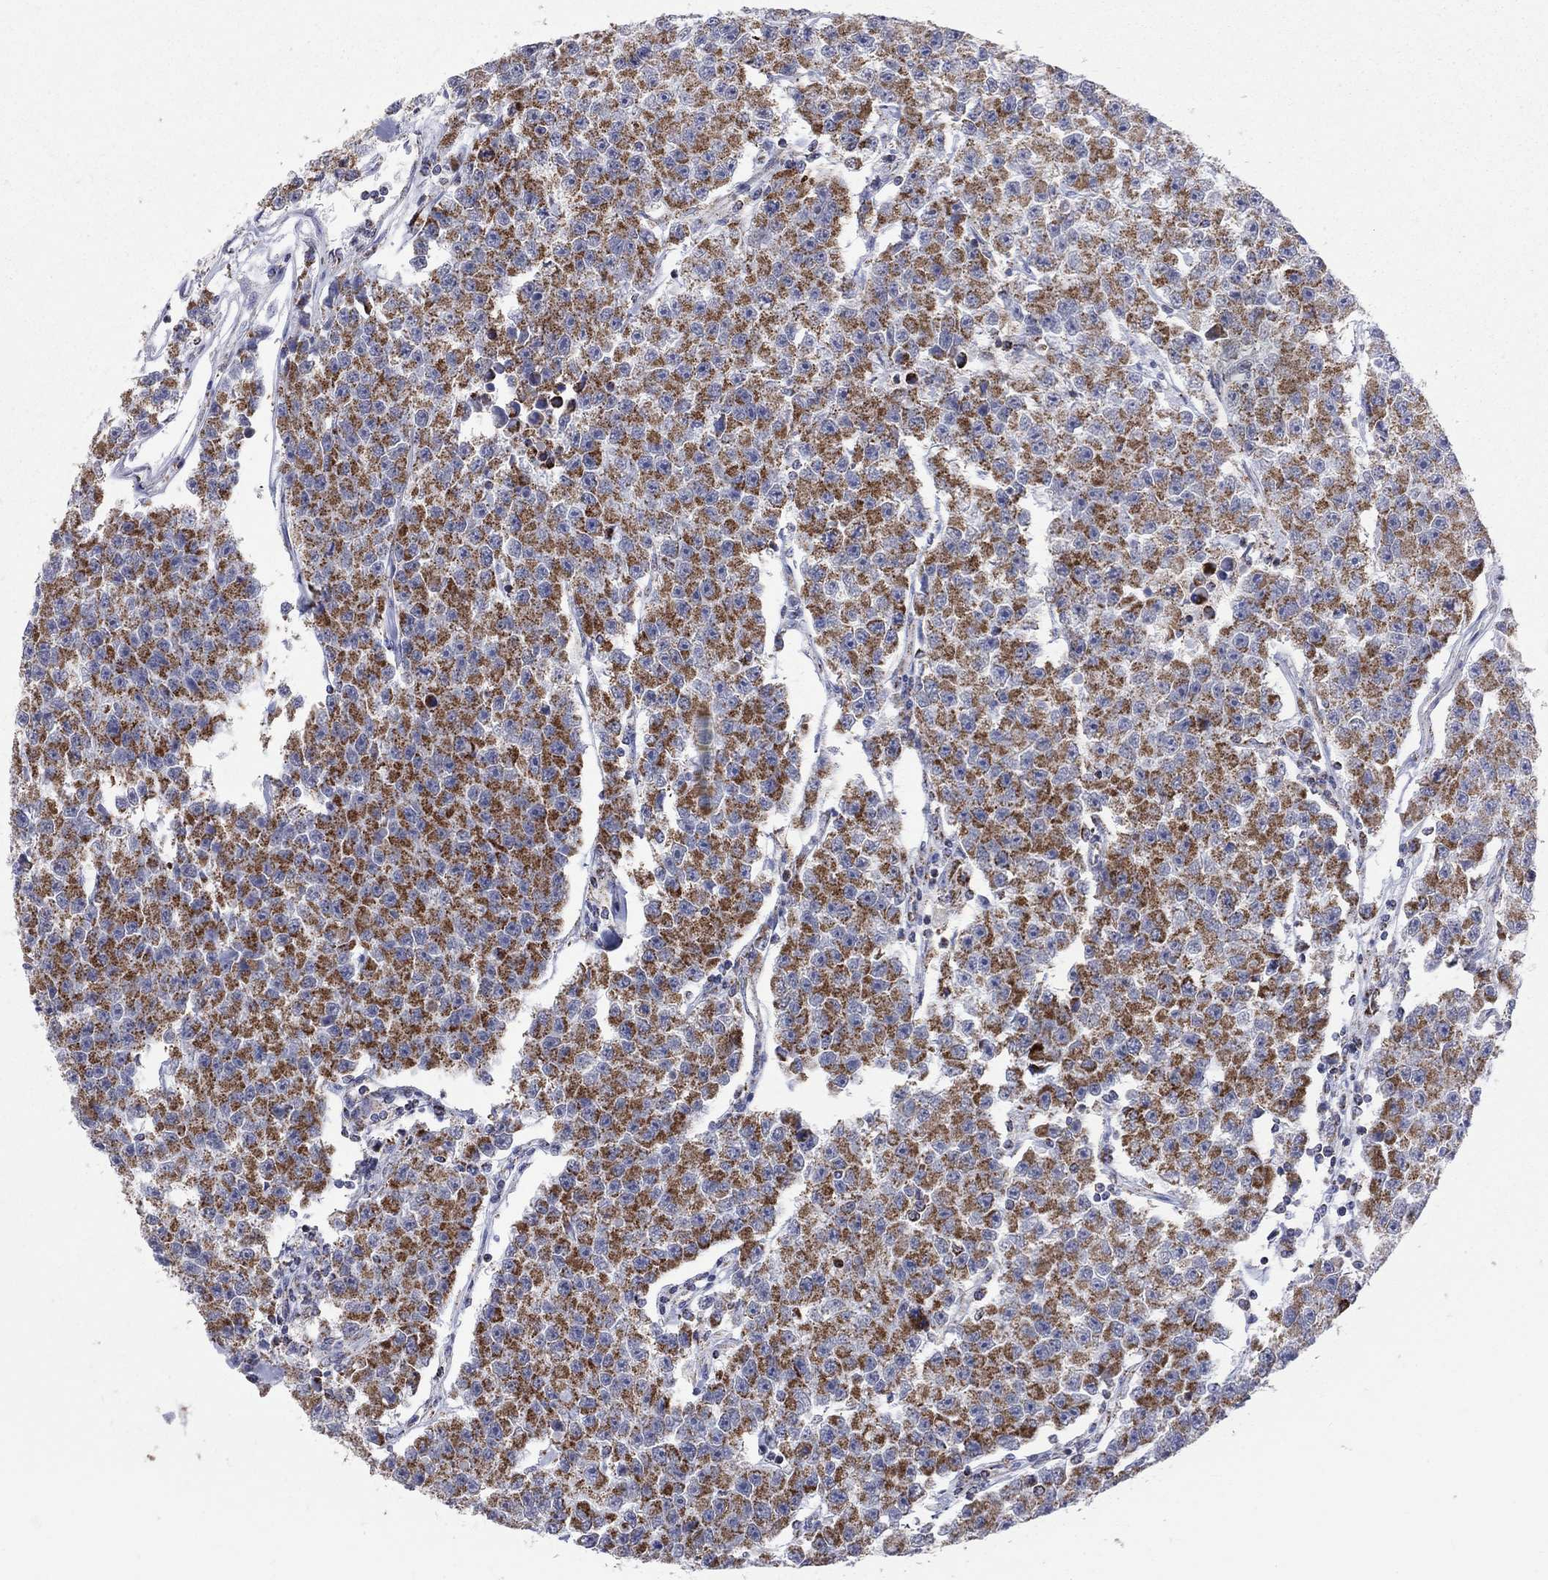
{"staining": {"intensity": "strong", "quantity": "25%-75%", "location": "cytoplasmic/membranous"}, "tissue": "testis cancer", "cell_type": "Tumor cells", "image_type": "cancer", "snomed": [{"axis": "morphology", "description": "Seminoma, NOS"}, {"axis": "topography", "description": "Testis"}], "caption": "High-magnification brightfield microscopy of testis cancer (seminoma) stained with DAB (3,3'-diaminobenzidine) (brown) and counterstained with hematoxylin (blue). tumor cells exhibit strong cytoplasmic/membranous staining is present in about25%-75% of cells.", "gene": "KISS1R", "patient": {"sex": "male", "age": 59}}